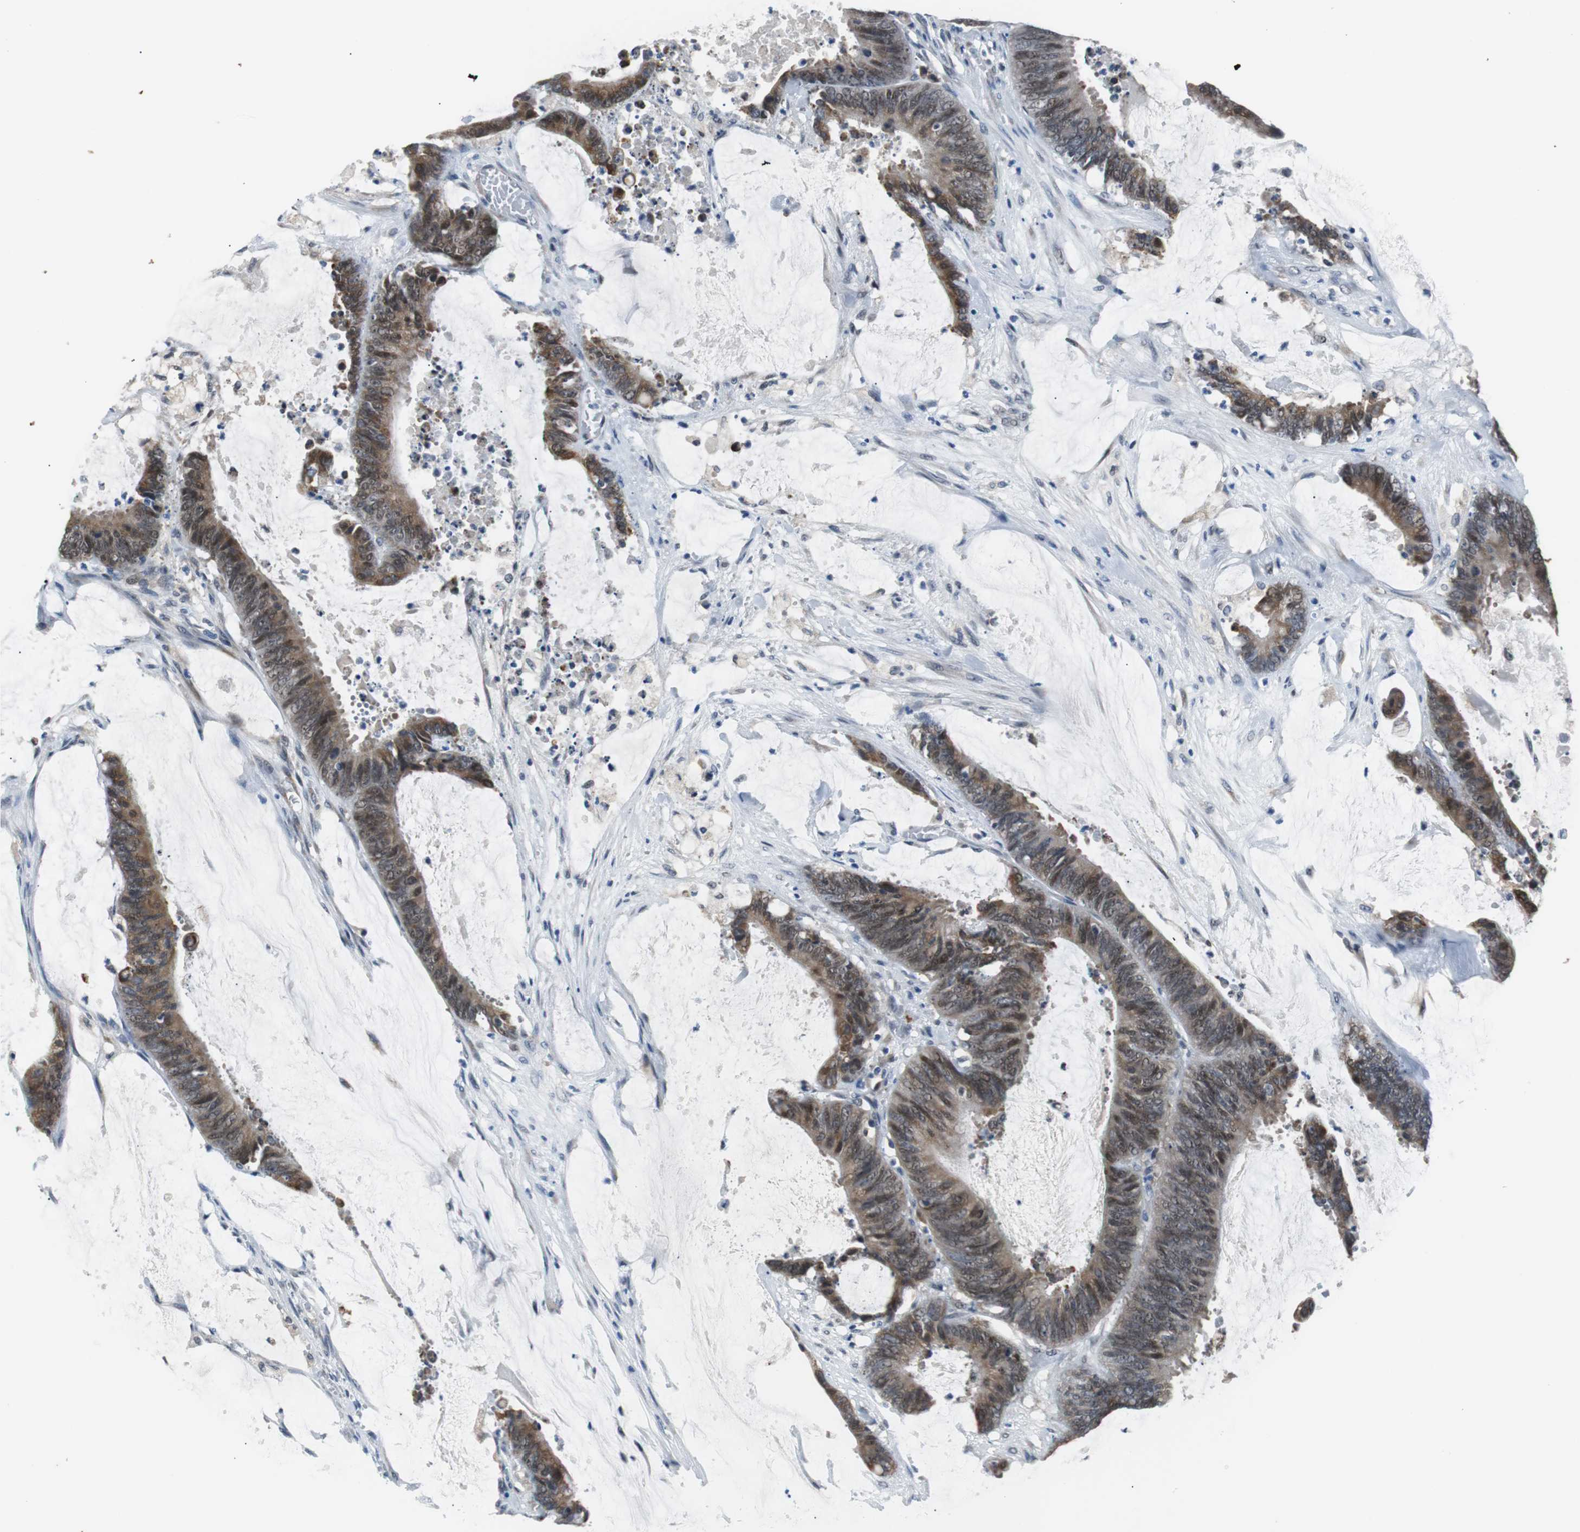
{"staining": {"intensity": "moderate", "quantity": ">75%", "location": "cytoplasmic/membranous,nuclear"}, "tissue": "colorectal cancer", "cell_type": "Tumor cells", "image_type": "cancer", "snomed": [{"axis": "morphology", "description": "Adenocarcinoma, NOS"}, {"axis": "topography", "description": "Rectum"}], "caption": "Tumor cells exhibit medium levels of moderate cytoplasmic/membranous and nuclear expression in about >75% of cells in colorectal cancer (adenocarcinoma).", "gene": "USP28", "patient": {"sex": "female", "age": 66}}